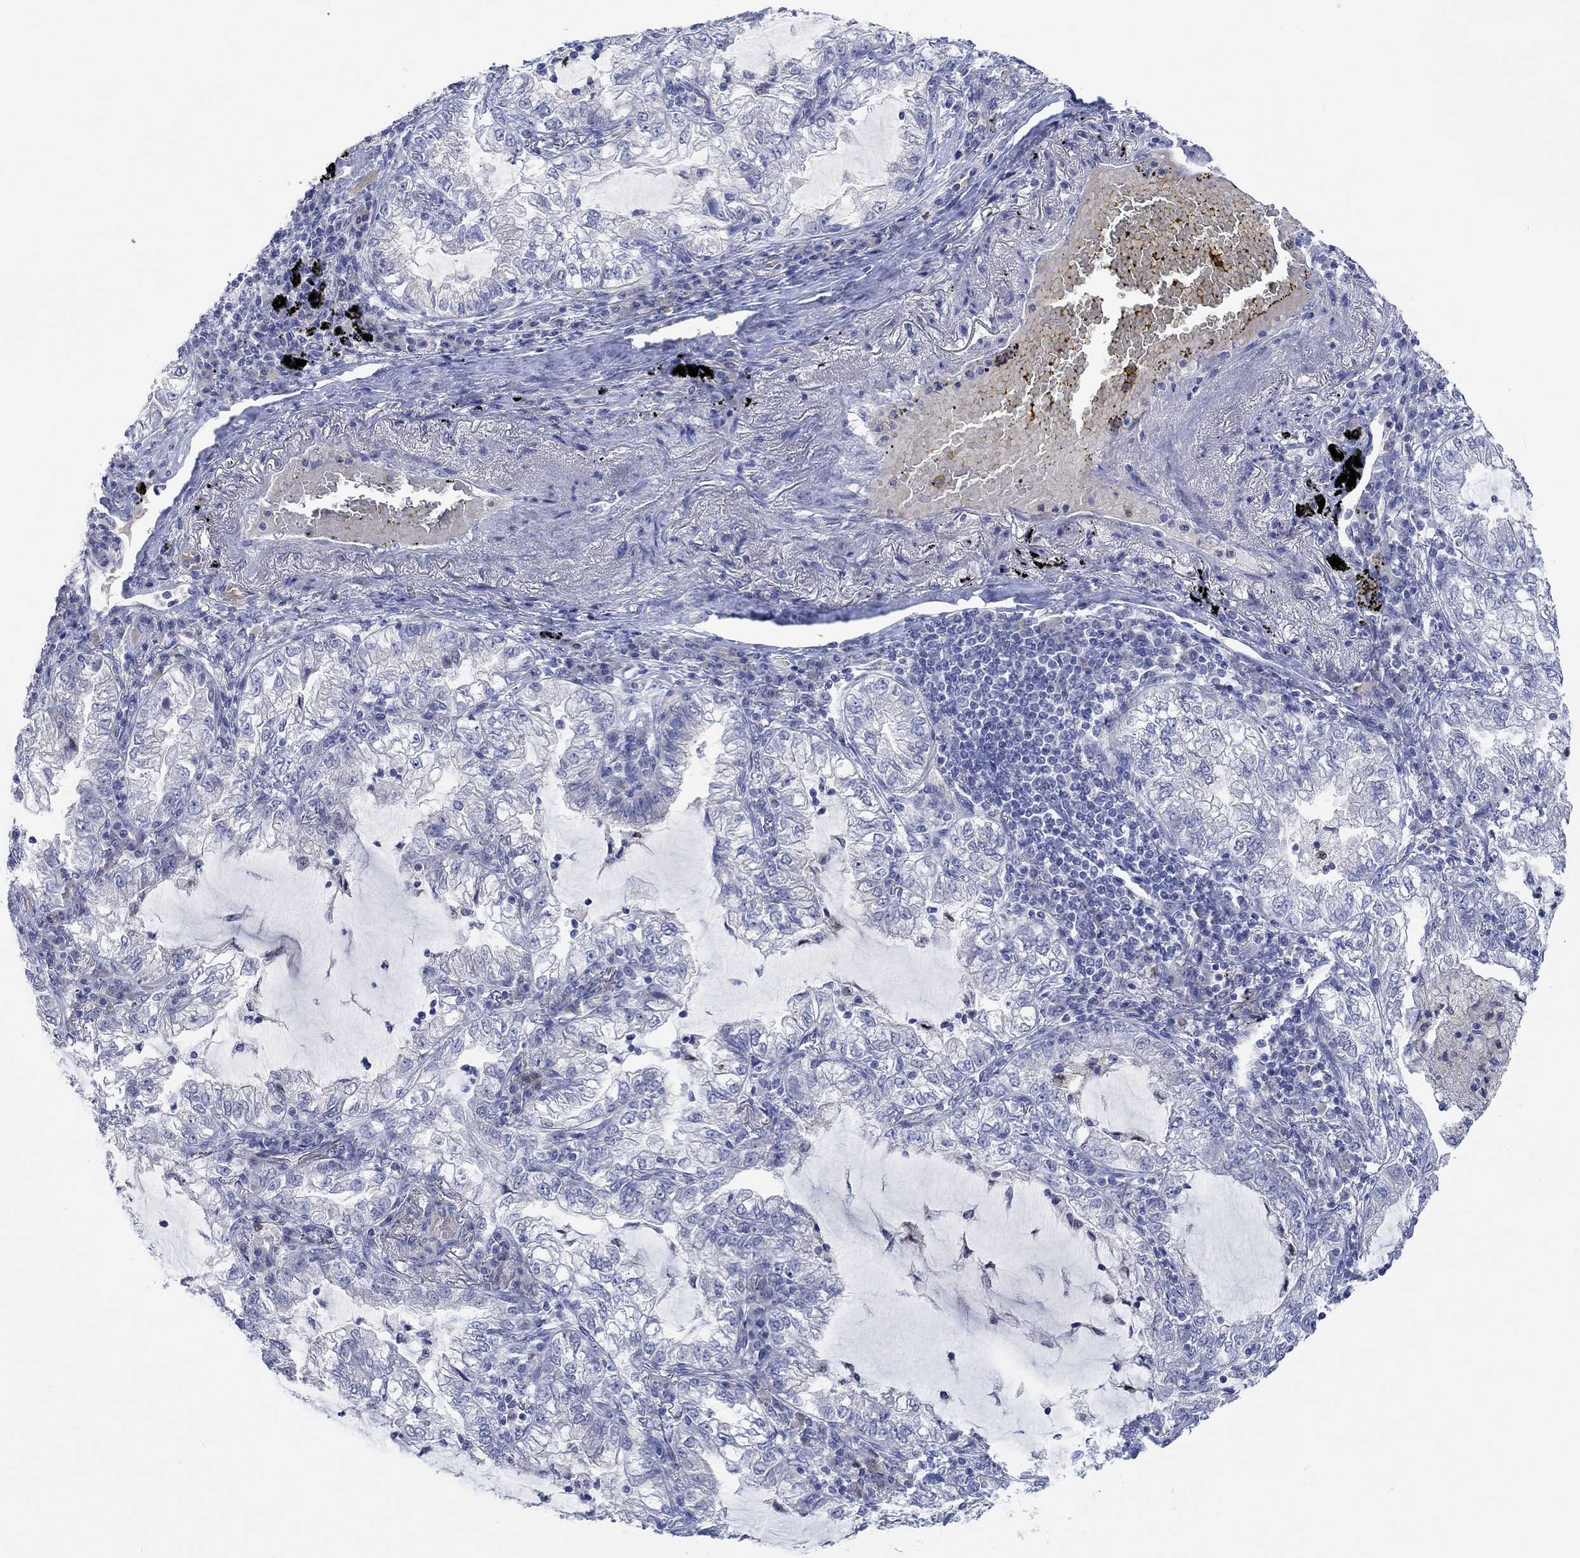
{"staining": {"intensity": "negative", "quantity": "none", "location": "none"}, "tissue": "lung cancer", "cell_type": "Tumor cells", "image_type": "cancer", "snomed": [{"axis": "morphology", "description": "Adenocarcinoma, NOS"}, {"axis": "topography", "description": "Lung"}], "caption": "The photomicrograph exhibits no staining of tumor cells in lung adenocarcinoma. (Immunohistochemistry (ihc), brightfield microscopy, high magnification).", "gene": "DLK1", "patient": {"sex": "female", "age": 73}}